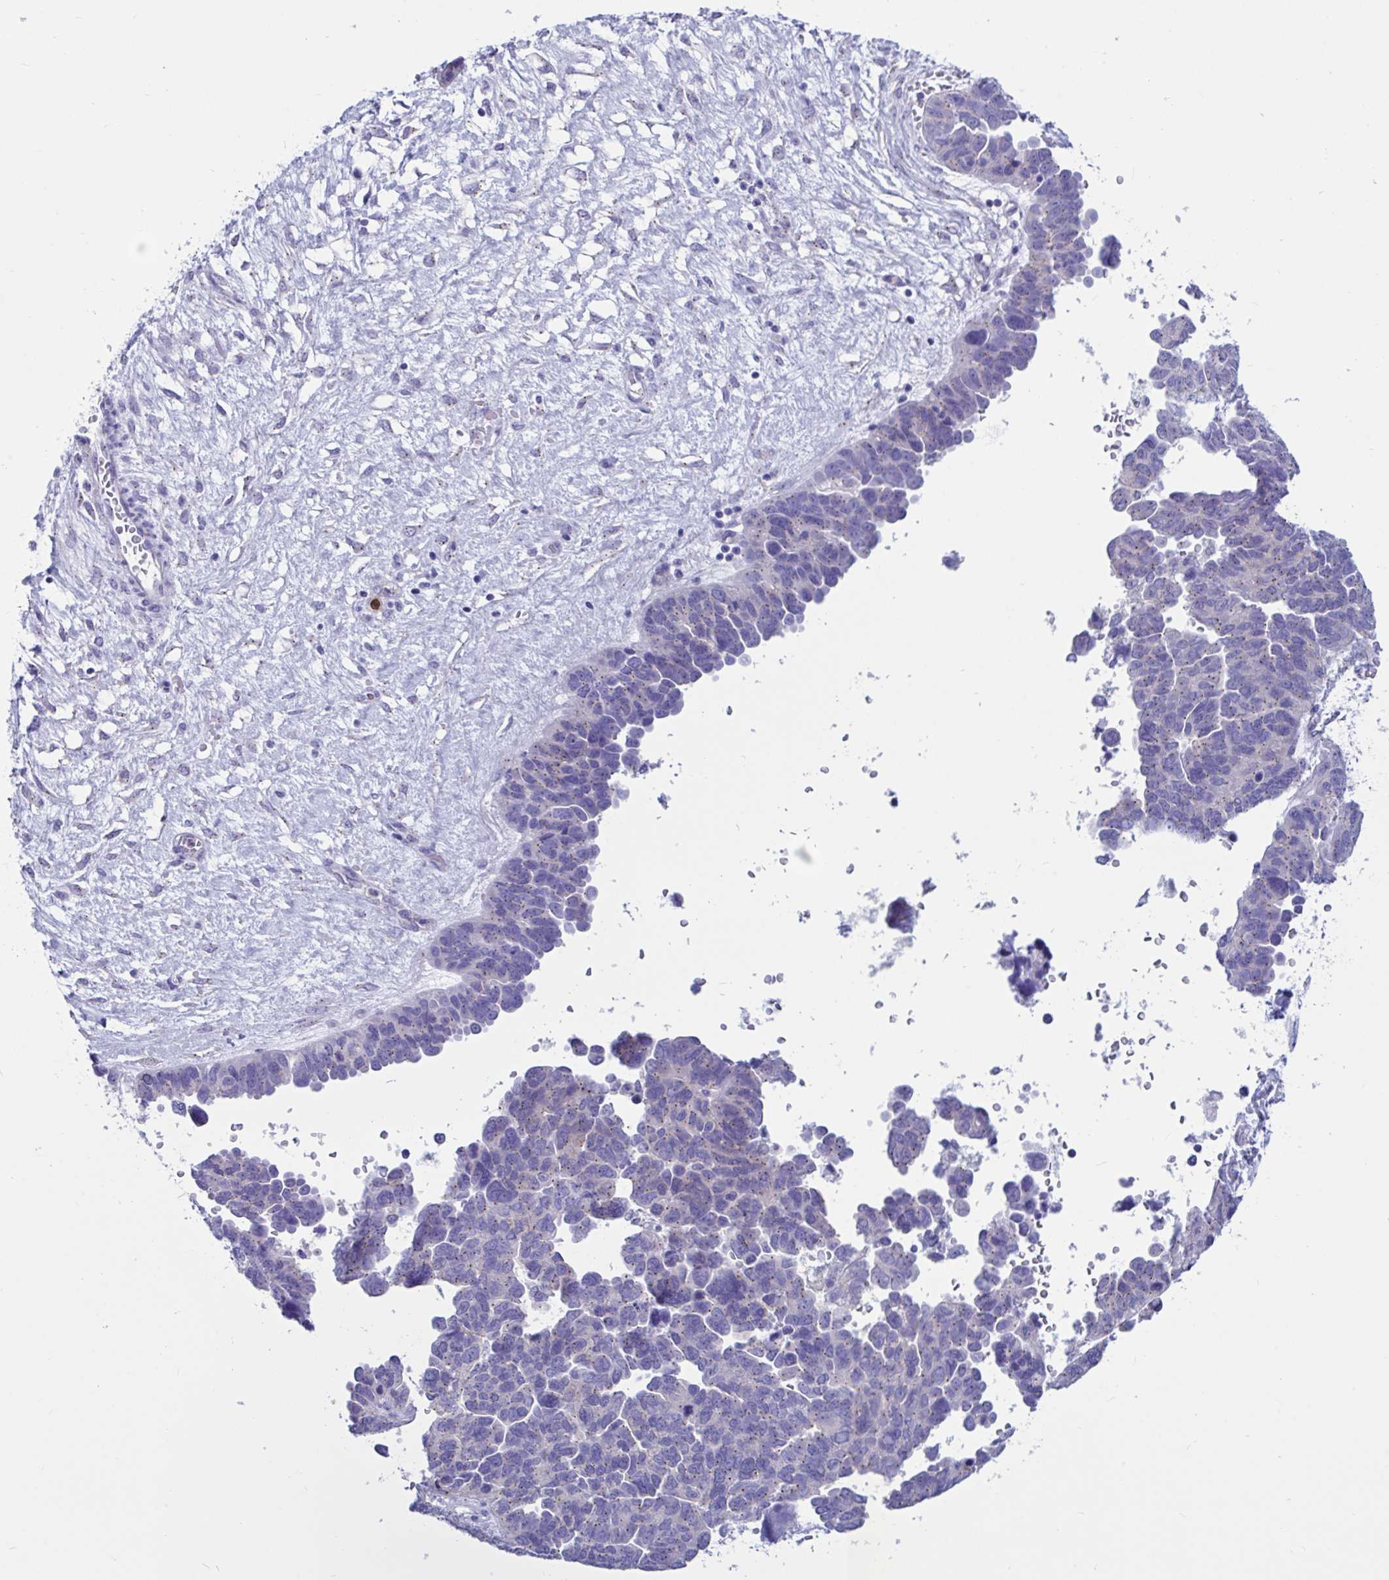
{"staining": {"intensity": "weak", "quantity": "25%-75%", "location": "cytoplasmic/membranous"}, "tissue": "ovarian cancer", "cell_type": "Tumor cells", "image_type": "cancer", "snomed": [{"axis": "morphology", "description": "Cystadenocarcinoma, serous, NOS"}, {"axis": "topography", "description": "Ovary"}], "caption": "Immunohistochemistry of human ovarian serous cystadenocarcinoma displays low levels of weak cytoplasmic/membranous staining in approximately 25%-75% of tumor cells.", "gene": "RNASE3", "patient": {"sex": "female", "age": 64}}